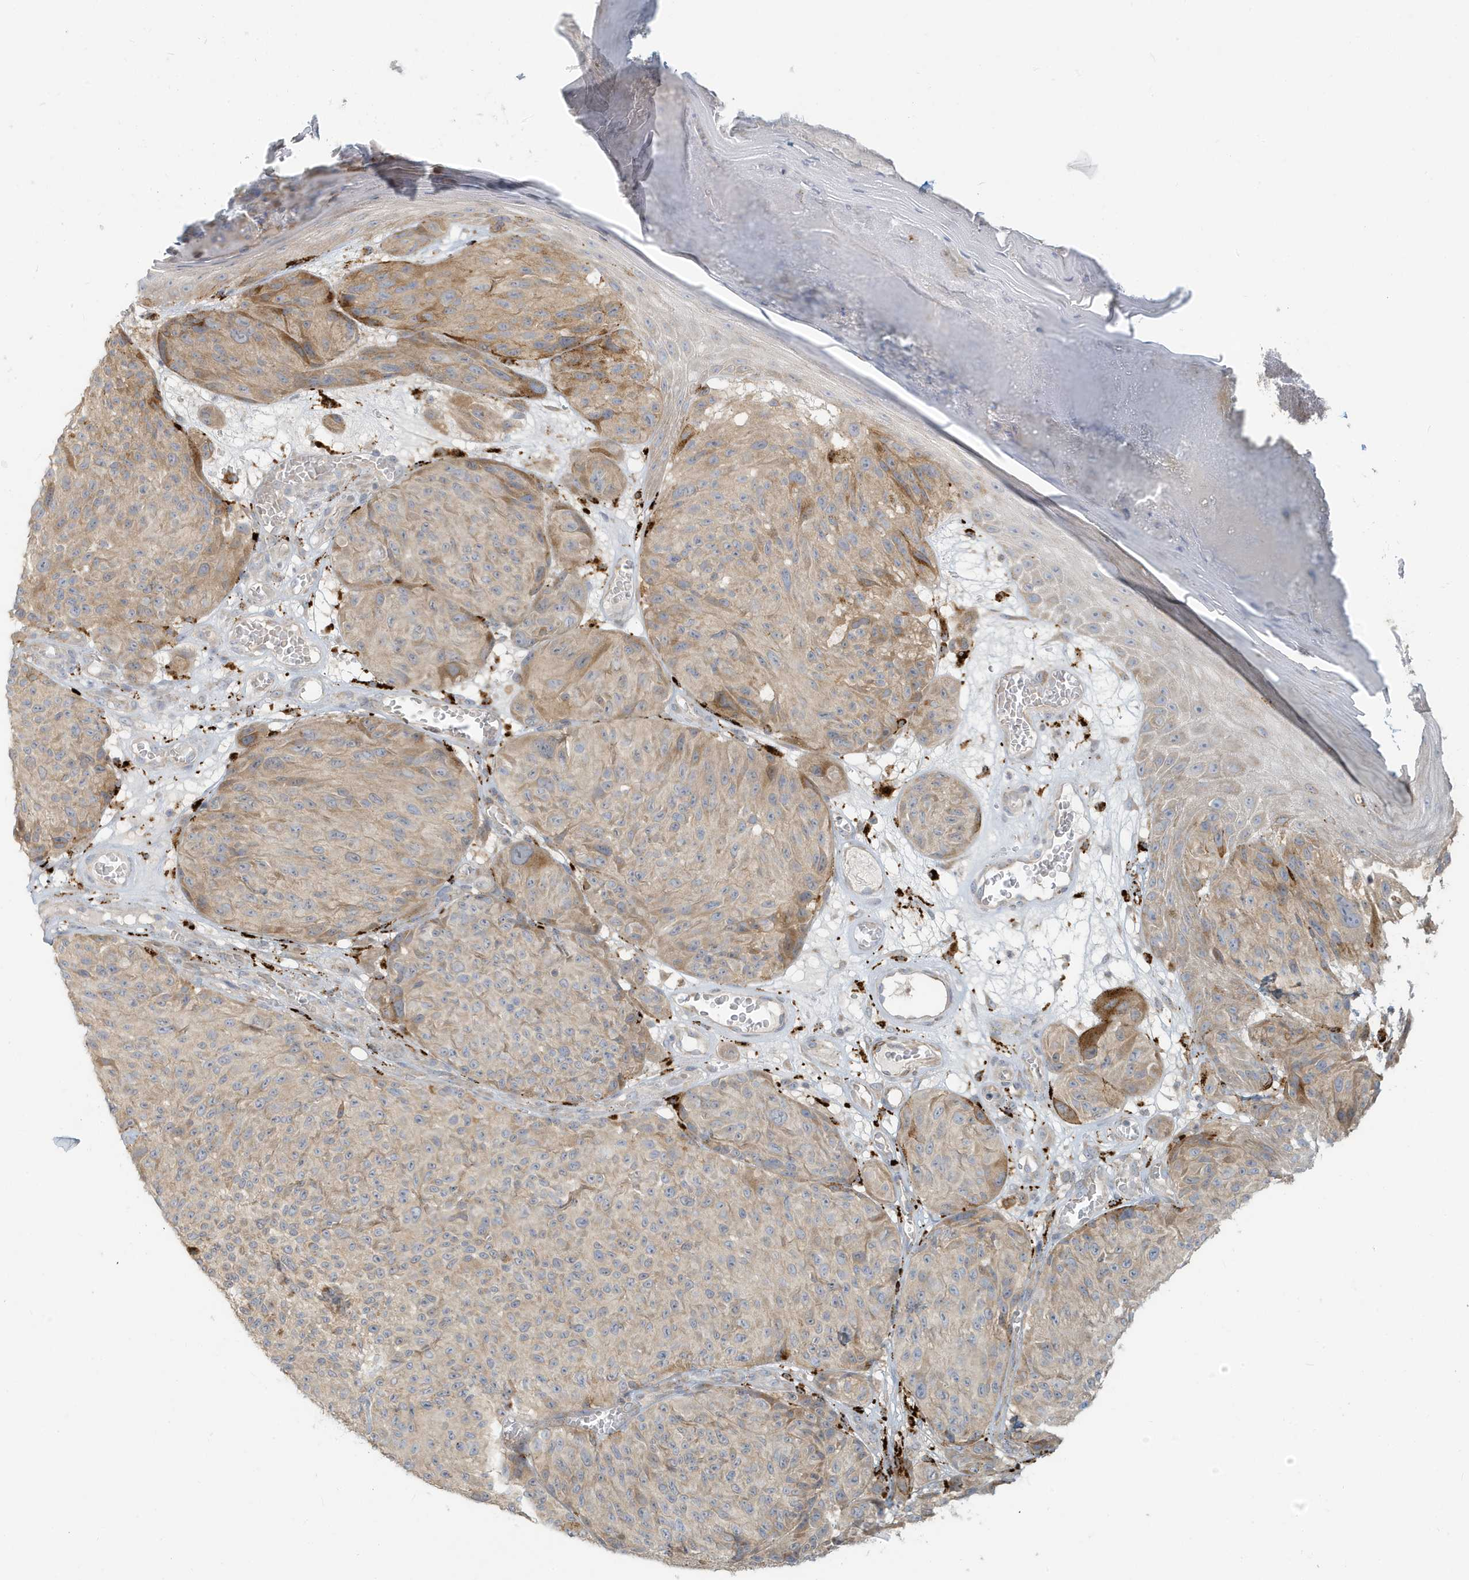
{"staining": {"intensity": "weak", "quantity": "25%-75%", "location": "cytoplasmic/membranous"}, "tissue": "melanoma", "cell_type": "Tumor cells", "image_type": "cancer", "snomed": [{"axis": "morphology", "description": "Malignant melanoma, NOS"}, {"axis": "topography", "description": "Skin"}], "caption": "Protein expression analysis of melanoma shows weak cytoplasmic/membranous staining in about 25%-75% of tumor cells.", "gene": "MCOLN1", "patient": {"sex": "male", "age": 83}}